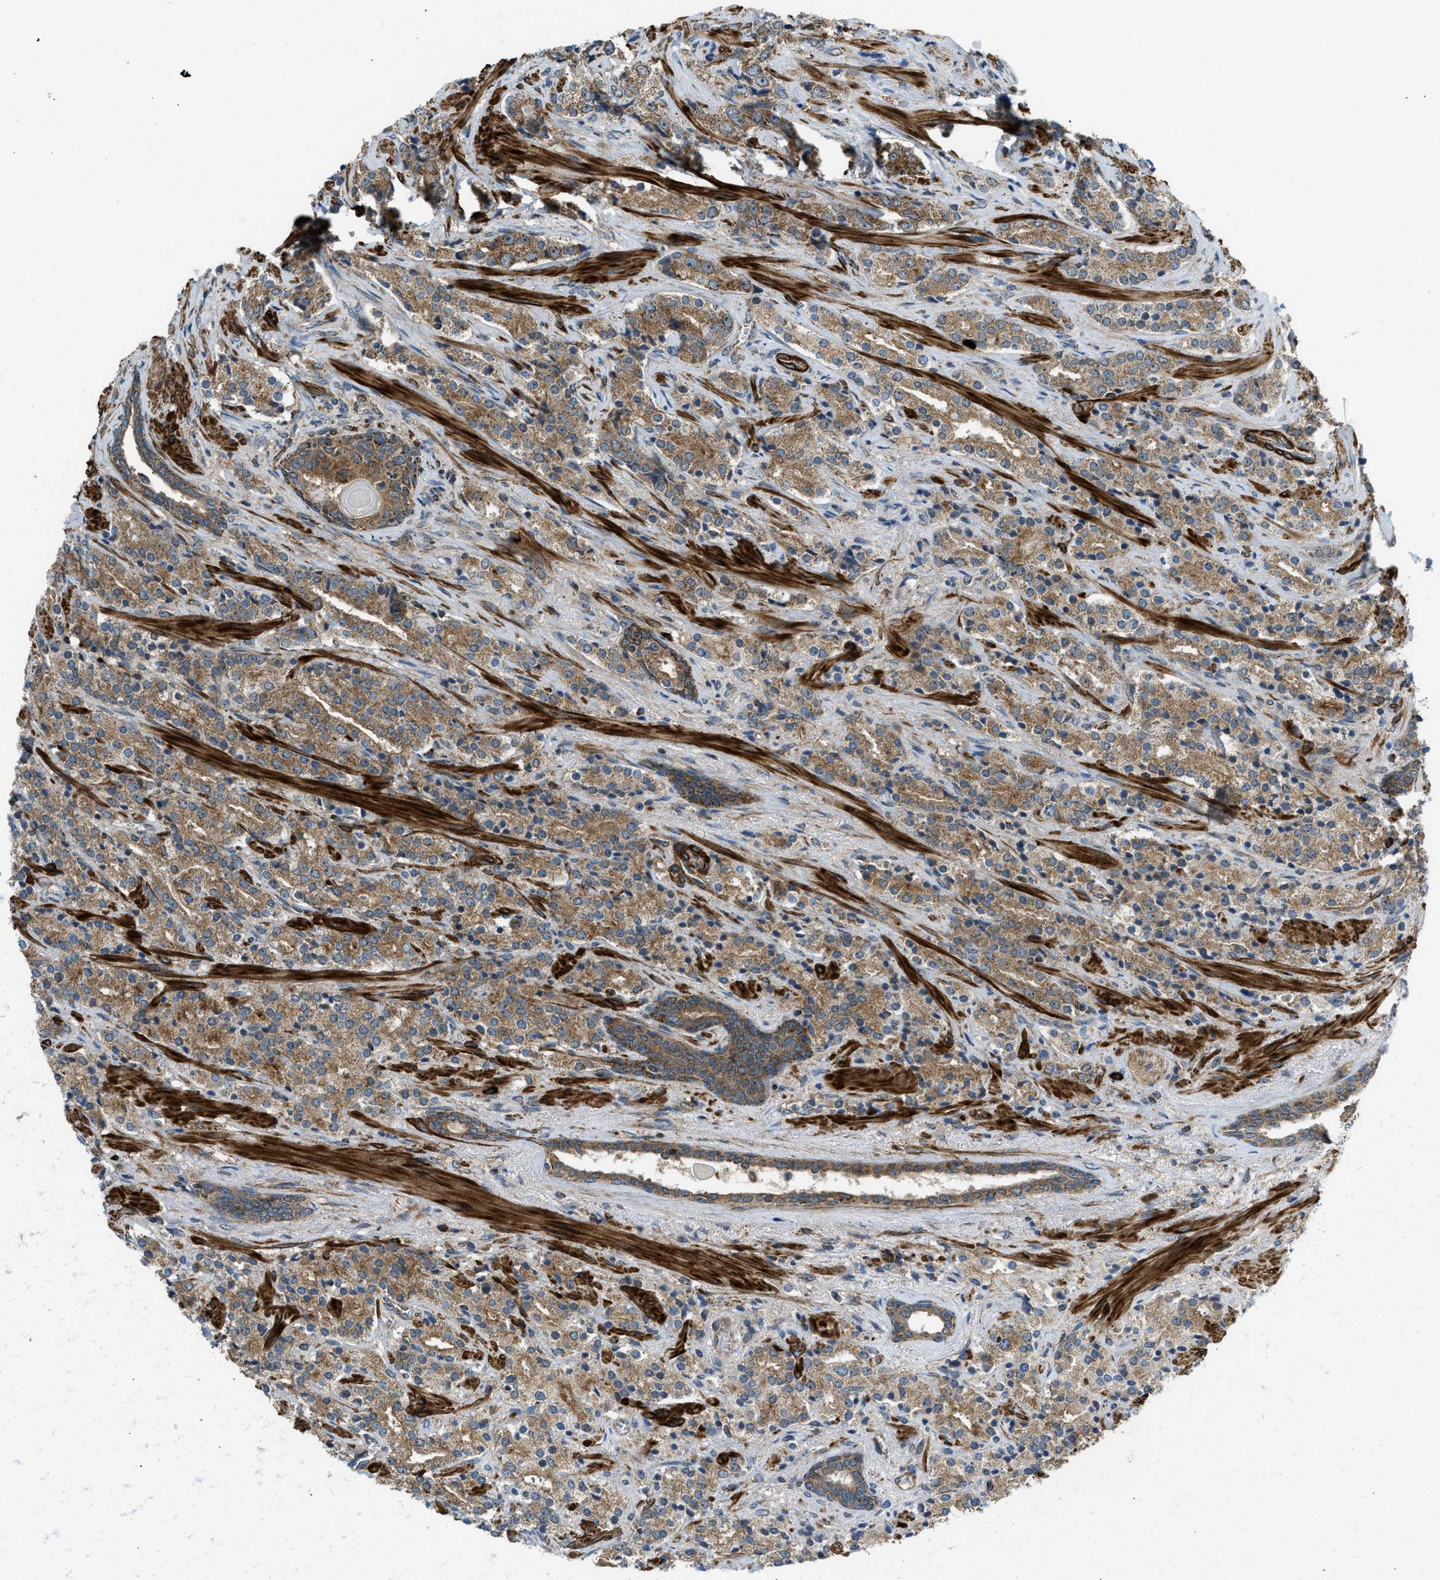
{"staining": {"intensity": "moderate", "quantity": ">75%", "location": "cytoplasmic/membranous"}, "tissue": "prostate cancer", "cell_type": "Tumor cells", "image_type": "cancer", "snomed": [{"axis": "morphology", "description": "Adenocarcinoma, High grade"}, {"axis": "topography", "description": "Prostate"}], "caption": "Immunohistochemistry (DAB (3,3'-diaminobenzidine)) staining of prostate cancer (high-grade adenocarcinoma) reveals moderate cytoplasmic/membranous protein staining in approximately >75% of tumor cells. The protein is stained brown, and the nuclei are stained in blue (DAB IHC with brightfield microscopy, high magnification).", "gene": "SESN2", "patient": {"sex": "male", "age": 71}}